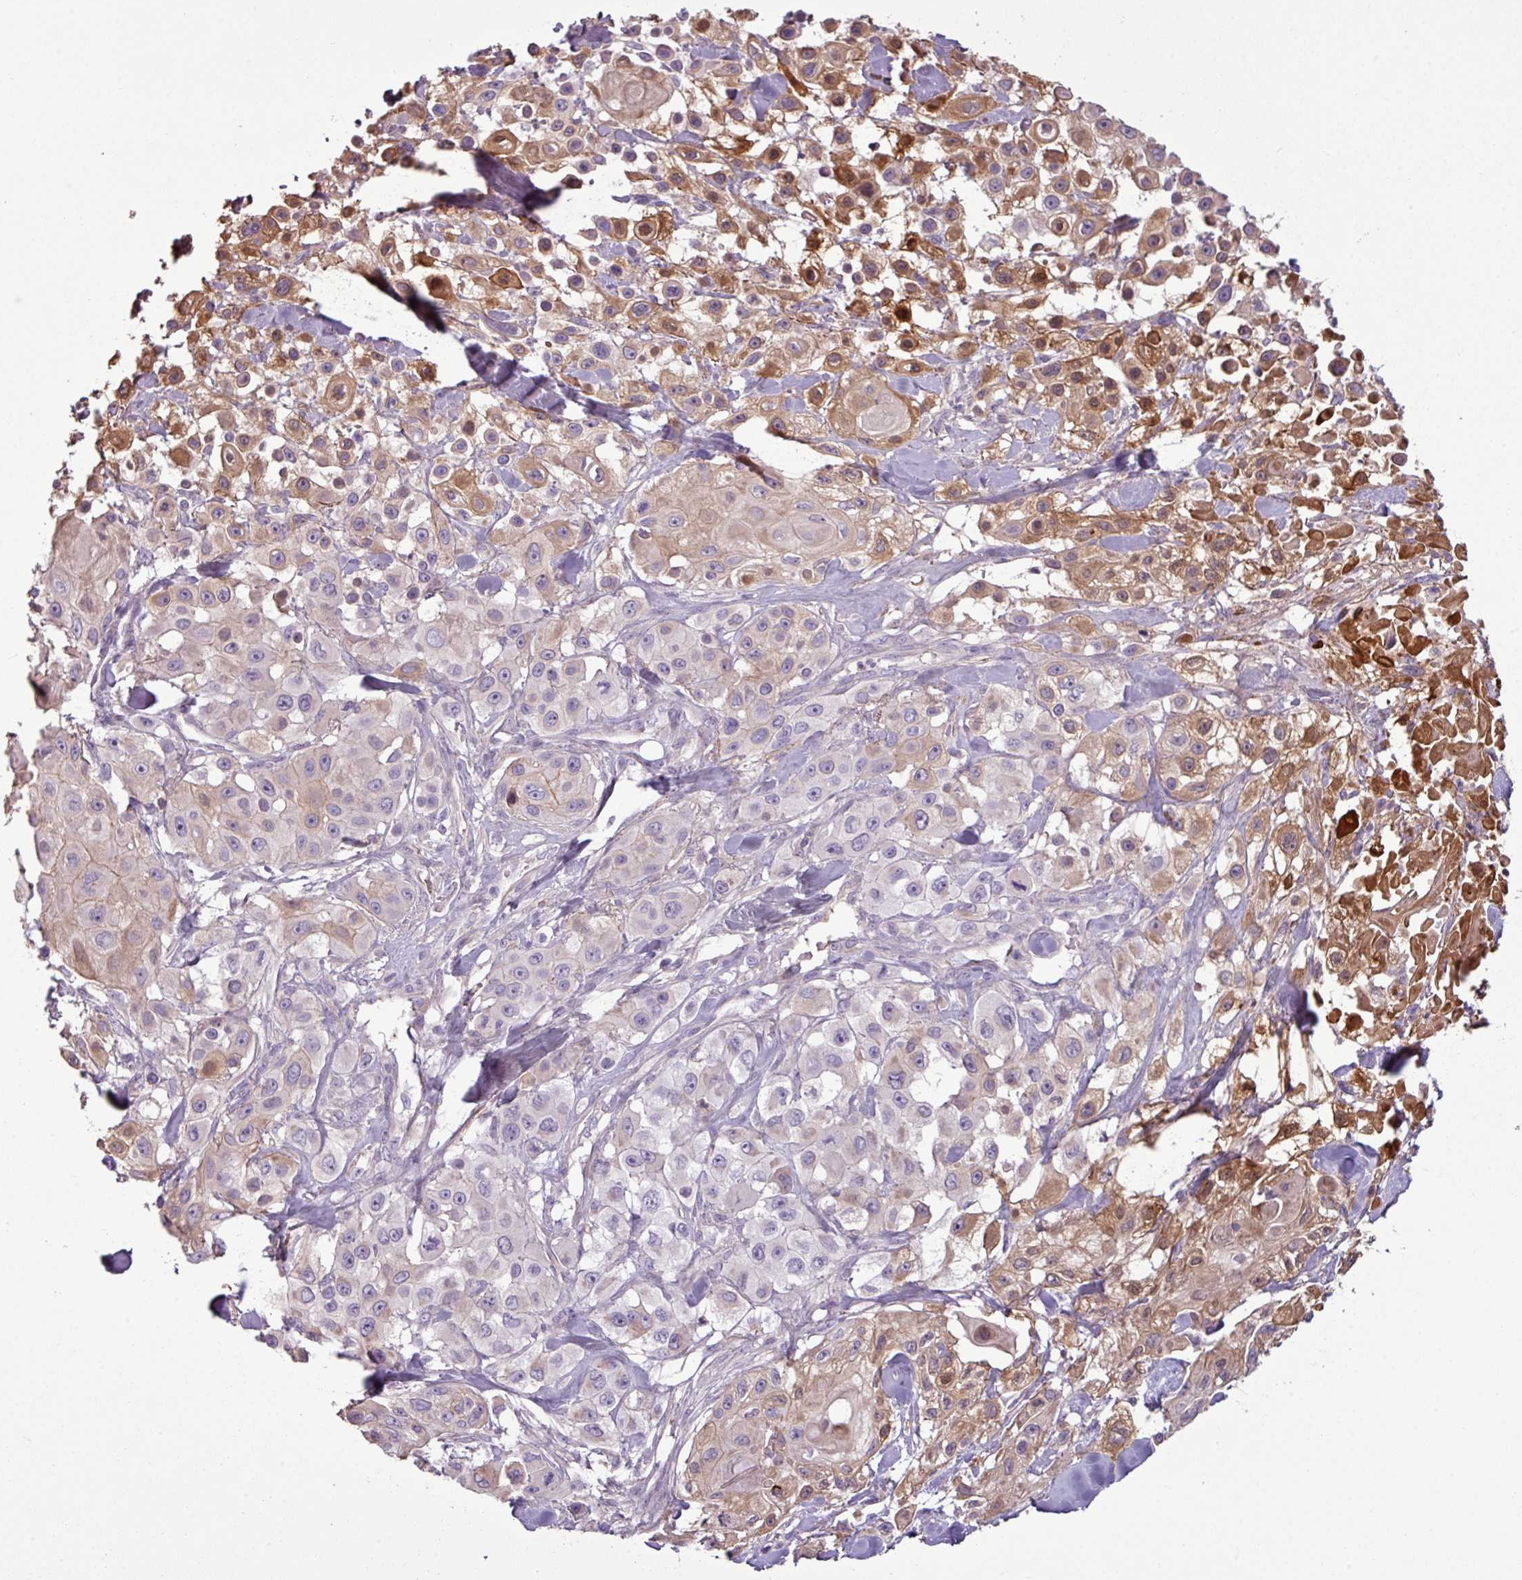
{"staining": {"intensity": "moderate", "quantity": "<25%", "location": "cytoplasmic/membranous"}, "tissue": "skin cancer", "cell_type": "Tumor cells", "image_type": "cancer", "snomed": [{"axis": "morphology", "description": "Squamous cell carcinoma, NOS"}, {"axis": "topography", "description": "Skin"}], "caption": "A brown stain shows moderate cytoplasmic/membranous expression of a protein in human skin cancer (squamous cell carcinoma) tumor cells.", "gene": "C4B", "patient": {"sex": "male", "age": 63}}